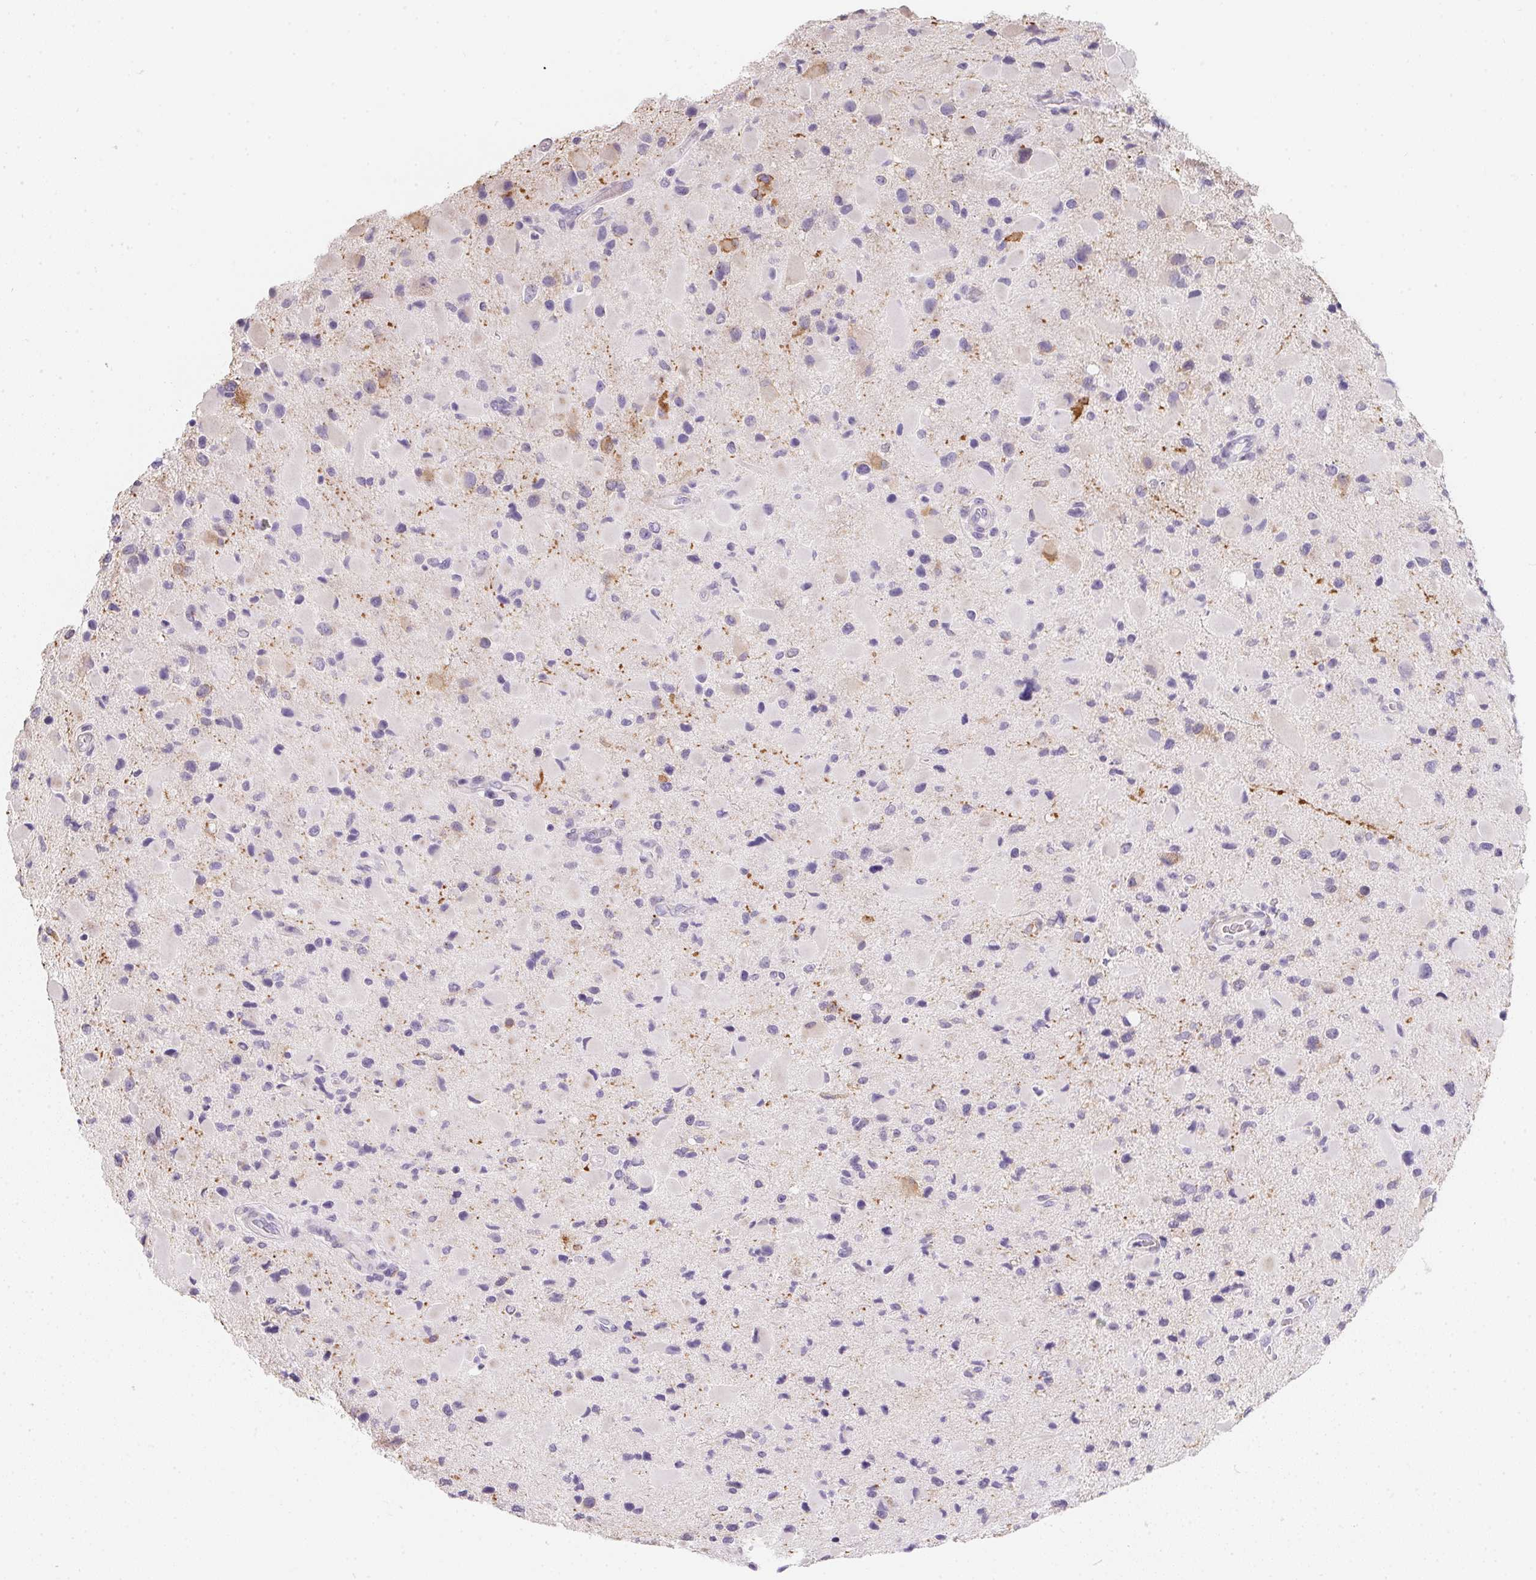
{"staining": {"intensity": "negative", "quantity": "none", "location": "none"}, "tissue": "glioma", "cell_type": "Tumor cells", "image_type": "cancer", "snomed": [{"axis": "morphology", "description": "Glioma, malignant, Low grade"}, {"axis": "topography", "description": "Brain"}], "caption": "Tumor cells show no significant protein positivity in glioma.", "gene": "MAP1A", "patient": {"sex": "female", "age": 32}}